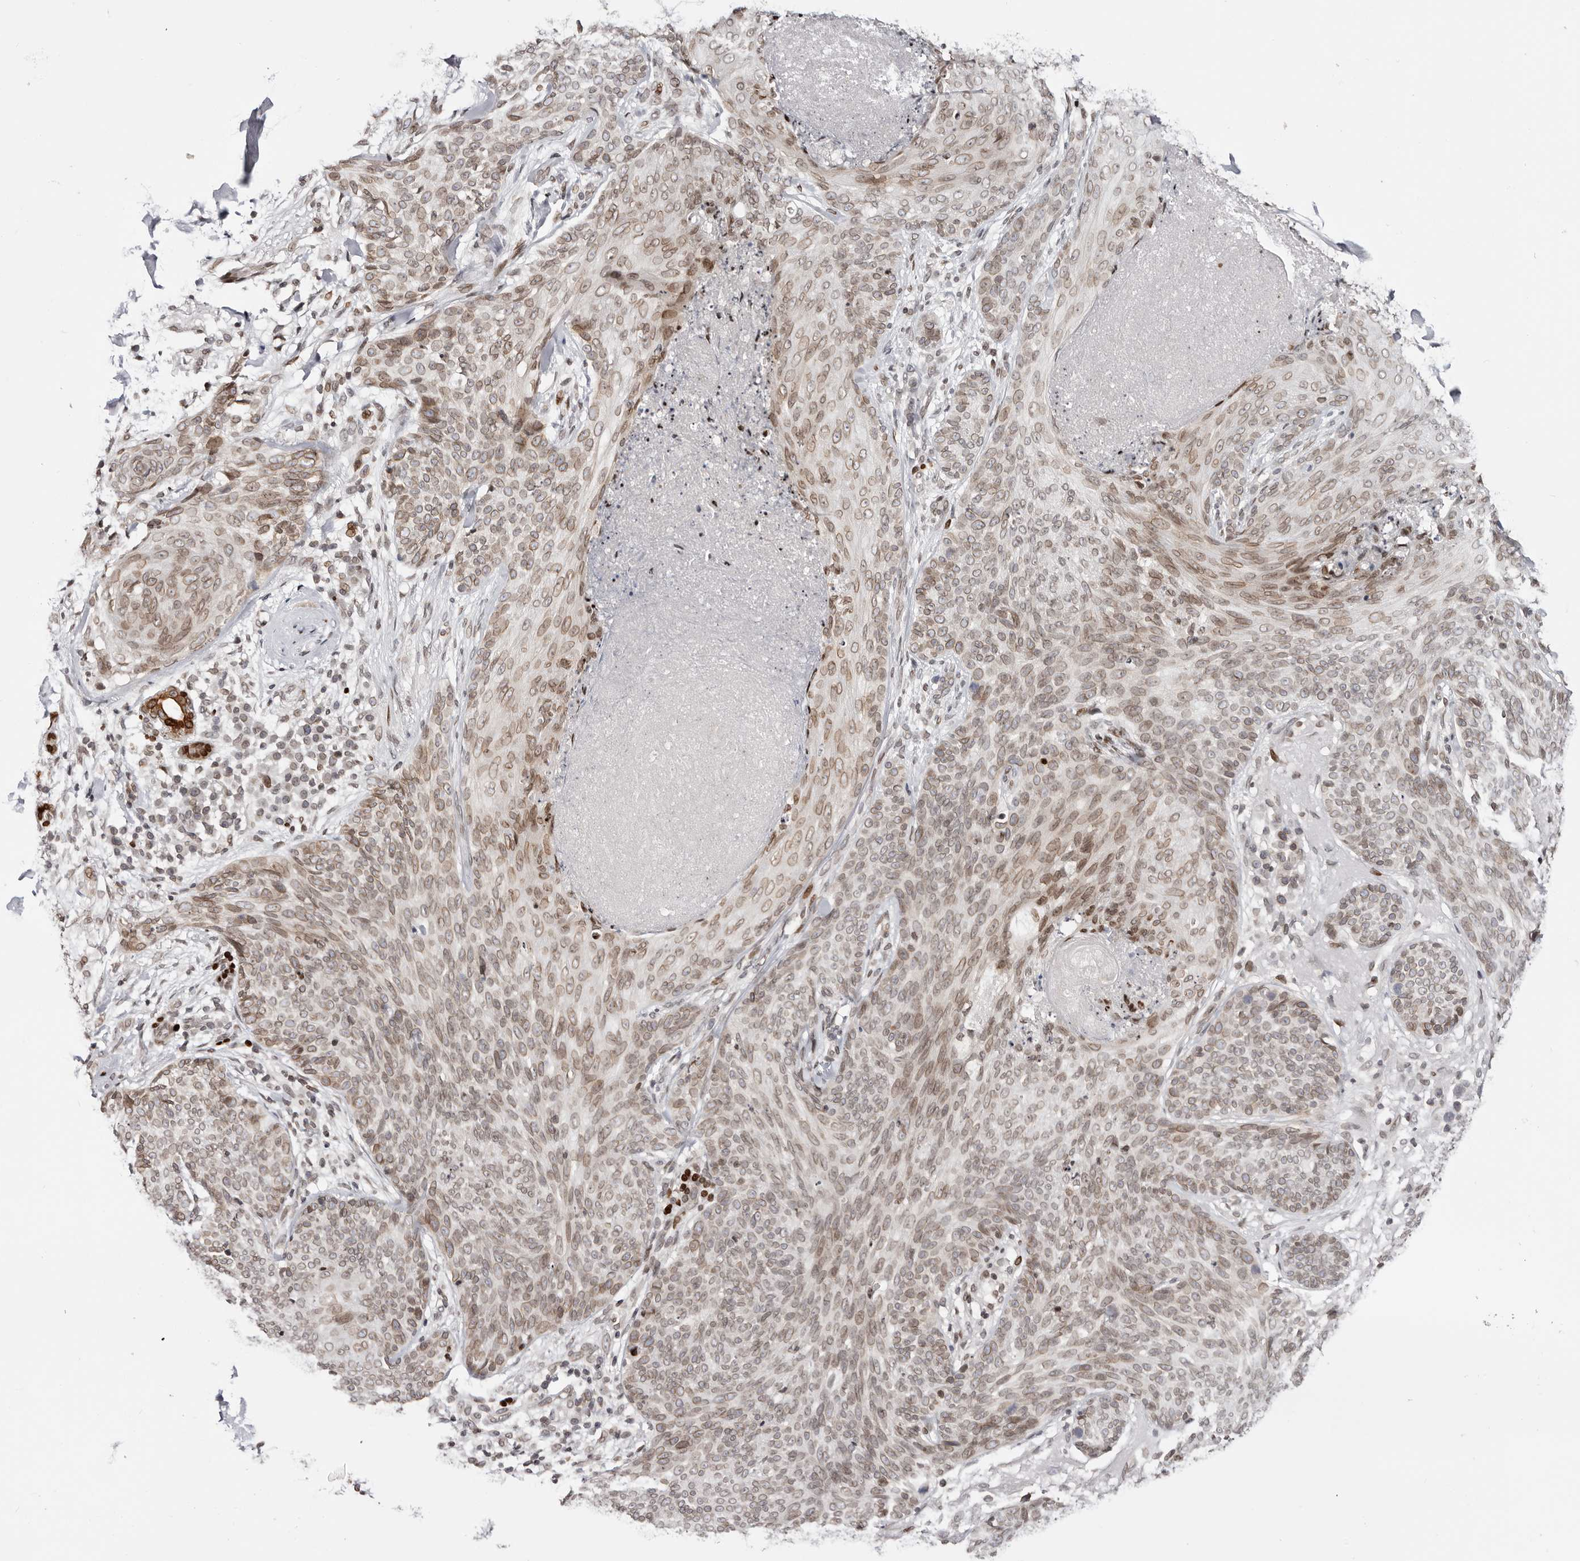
{"staining": {"intensity": "moderate", "quantity": ">75%", "location": "cytoplasmic/membranous,nuclear"}, "tissue": "skin cancer", "cell_type": "Tumor cells", "image_type": "cancer", "snomed": [{"axis": "morphology", "description": "Basal cell carcinoma"}, {"axis": "topography", "description": "Skin"}], "caption": "The photomicrograph shows staining of basal cell carcinoma (skin), revealing moderate cytoplasmic/membranous and nuclear protein positivity (brown color) within tumor cells.", "gene": "NUP153", "patient": {"sex": "male", "age": 85}}